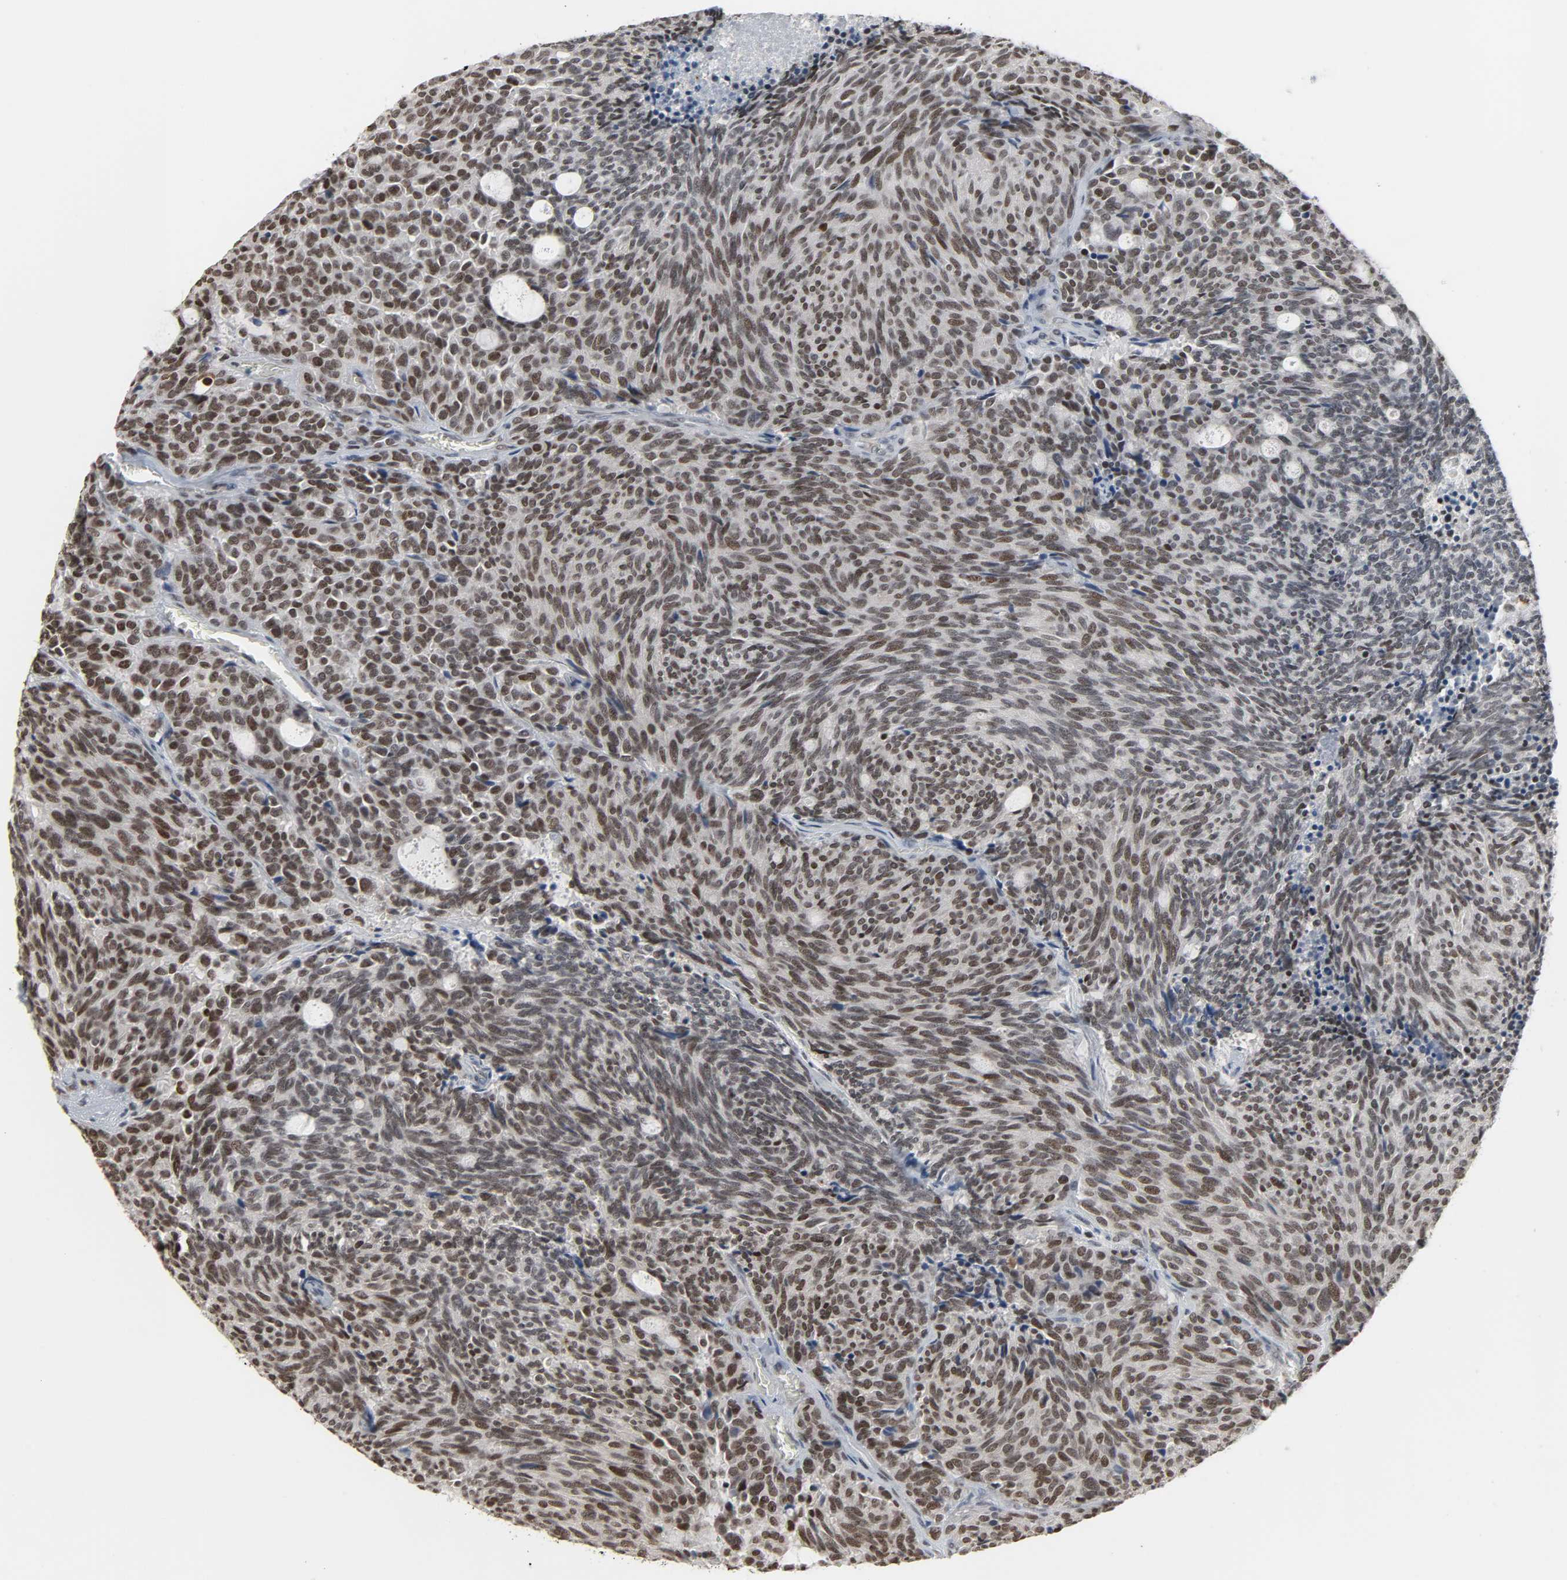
{"staining": {"intensity": "moderate", "quantity": ">75%", "location": "nuclear"}, "tissue": "carcinoid", "cell_type": "Tumor cells", "image_type": "cancer", "snomed": [{"axis": "morphology", "description": "Carcinoid, malignant, NOS"}, {"axis": "topography", "description": "Pancreas"}], "caption": "Tumor cells reveal medium levels of moderate nuclear positivity in about >75% of cells in human carcinoid. Using DAB (brown) and hematoxylin (blue) stains, captured at high magnification using brightfield microscopy.", "gene": "DAZAP1", "patient": {"sex": "female", "age": 54}}